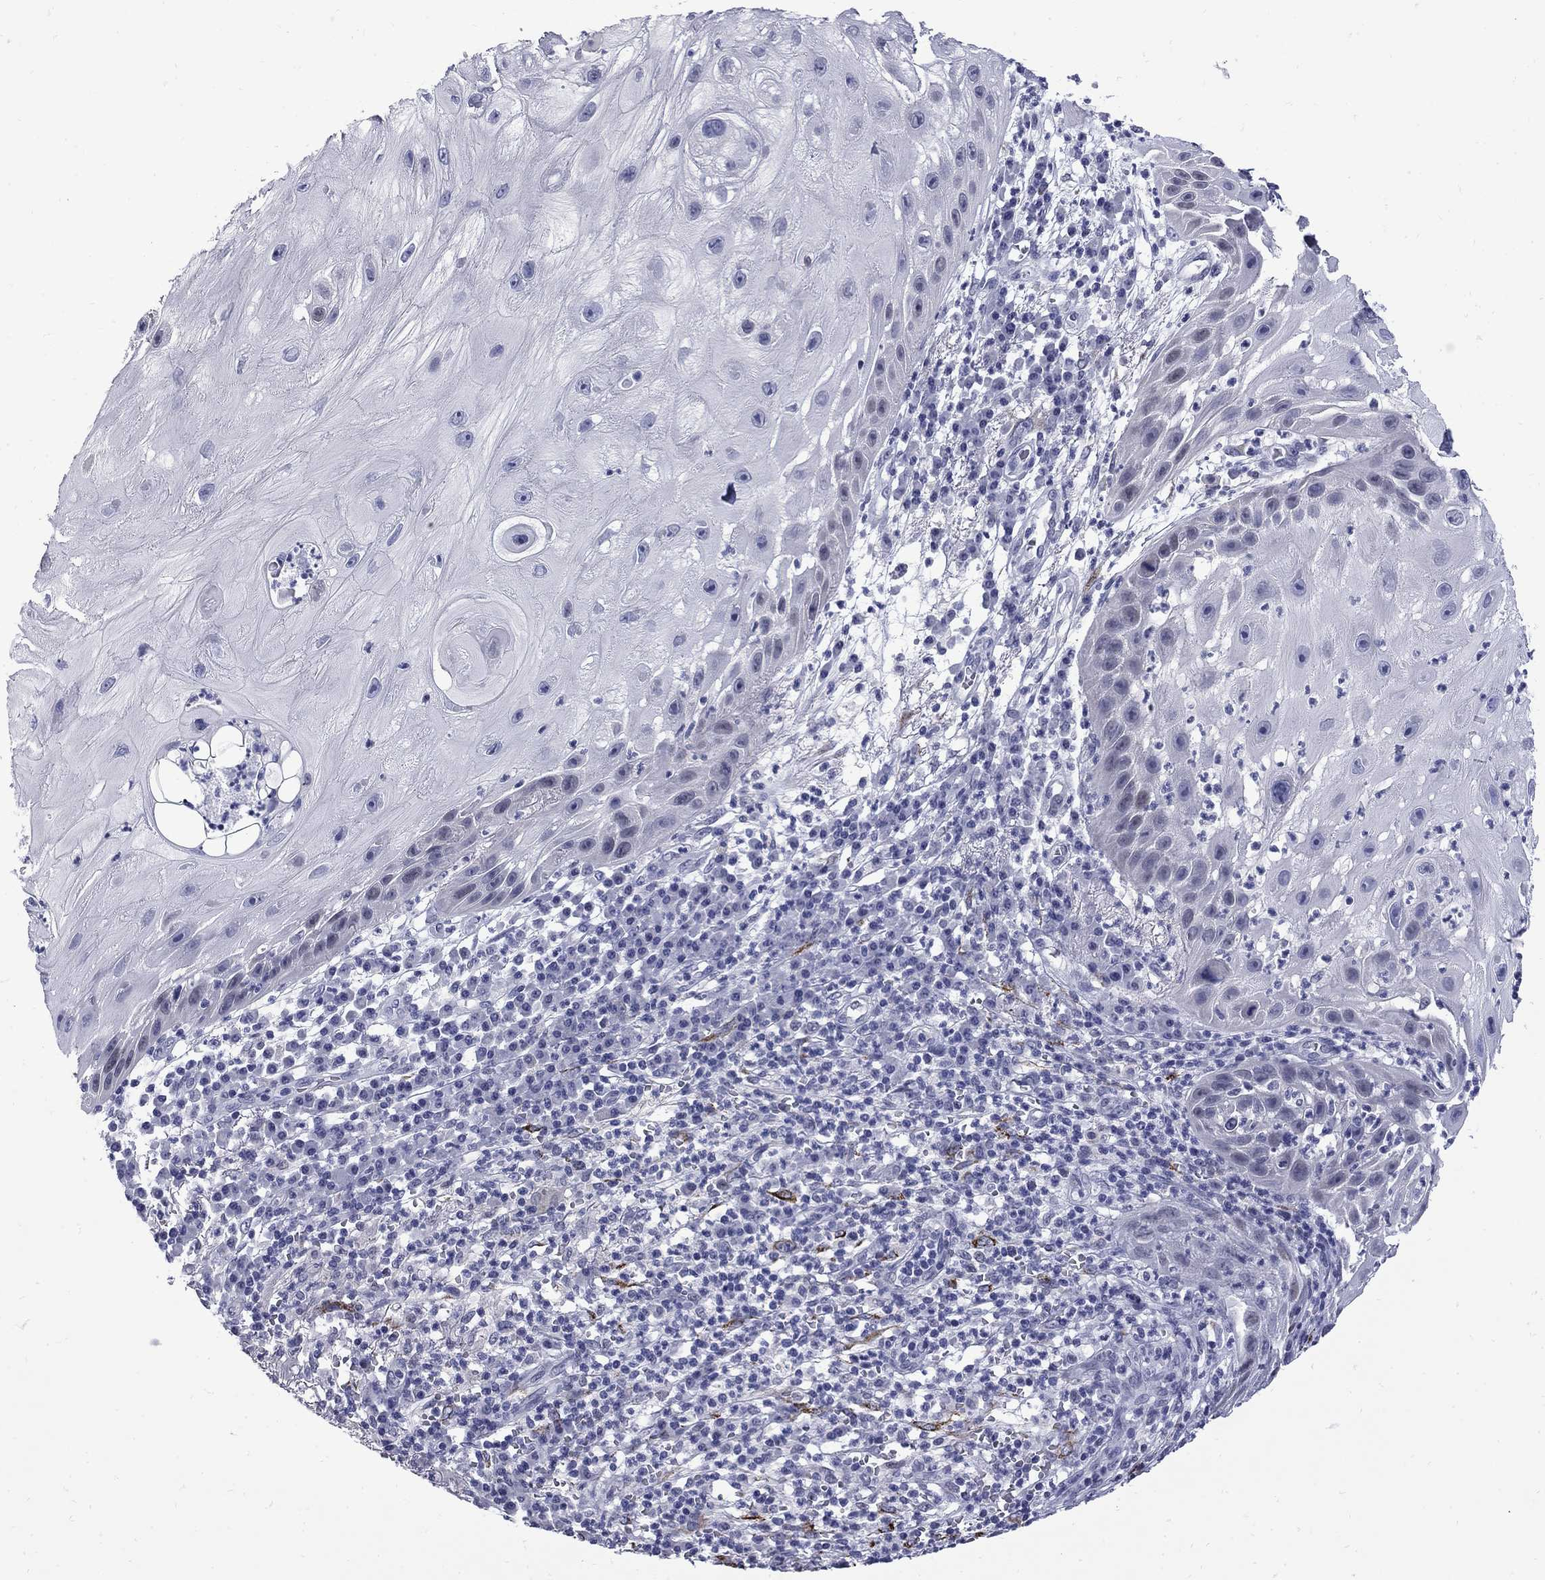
{"staining": {"intensity": "negative", "quantity": "none", "location": "none"}, "tissue": "skin cancer", "cell_type": "Tumor cells", "image_type": "cancer", "snomed": [{"axis": "morphology", "description": "Normal tissue, NOS"}, {"axis": "morphology", "description": "Squamous cell carcinoma, NOS"}, {"axis": "topography", "description": "Skin"}], "caption": "An immunohistochemistry image of skin cancer is shown. There is no staining in tumor cells of skin cancer. (DAB (3,3'-diaminobenzidine) immunohistochemistry, high magnification).", "gene": "MGARP", "patient": {"sex": "male", "age": 79}}